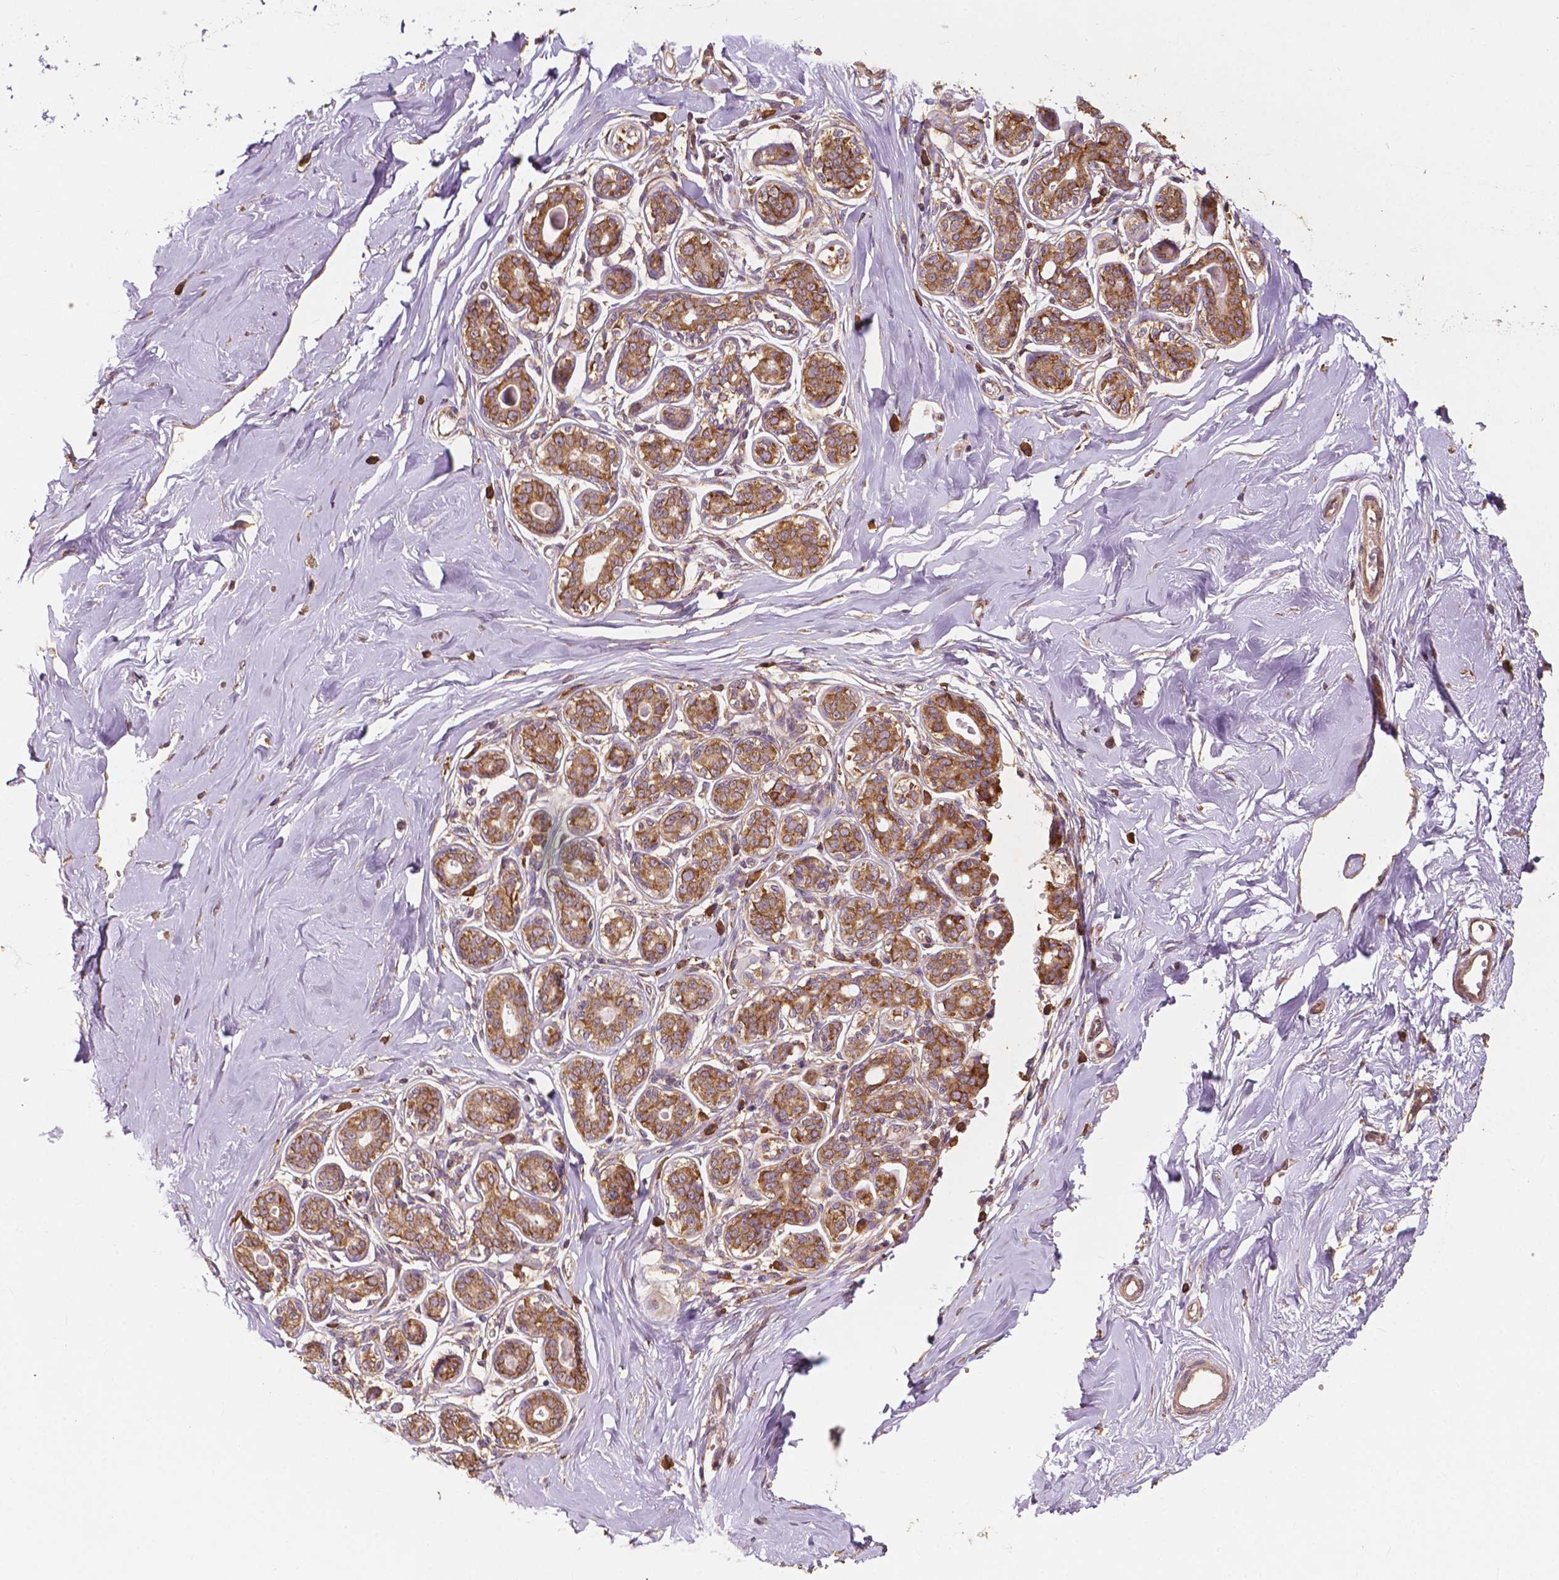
{"staining": {"intensity": "moderate", "quantity": ">75%", "location": "cytoplasmic/membranous"}, "tissue": "breast", "cell_type": "Adipocytes", "image_type": "normal", "snomed": [{"axis": "morphology", "description": "Normal tissue, NOS"}, {"axis": "topography", "description": "Skin"}, {"axis": "topography", "description": "Breast"}], "caption": "An immunohistochemistry (IHC) micrograph of normal tissue is shown. Protein staining in brown highlights moderate cytoplasmic/membranous positivity in breast within adipocytes. (DAB (3,3'-diaminobenzidine) IHC, brown staining for protein, blue staining for nuclei).", "gene": "G3BP1", "patient": {"sex": "female", "age": 43}}